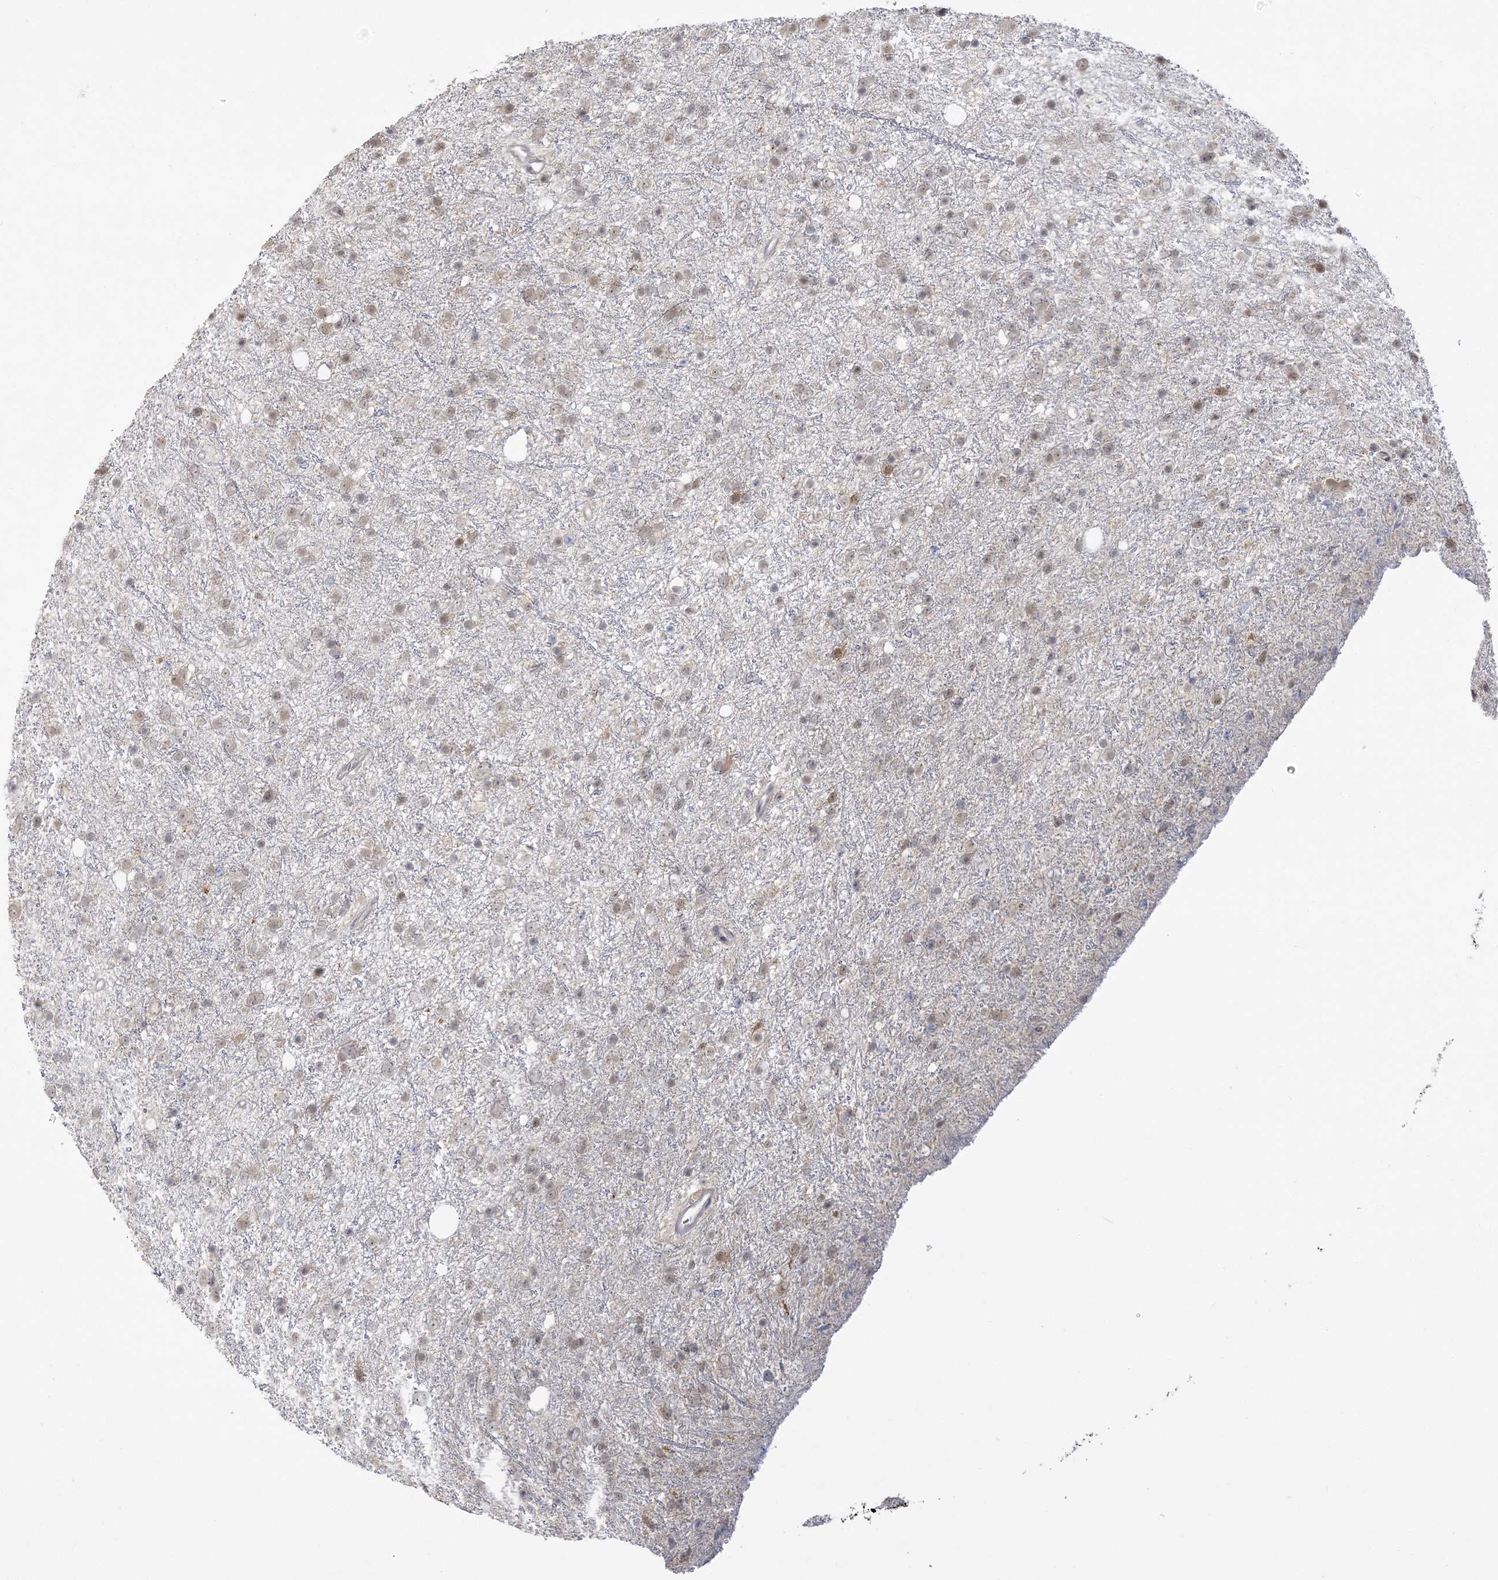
{"staining": {"intensity": "weak", "quantity": ">75%", "location": "nuclear"}, "tissue": "glioma", "cell_type": "Tumor cells", "image_type": "cancer", "snomed": [{"axis": "morphology", "description": "Glioma, malignant, Low grade"}, {"axis": "topography", "description": "Cerebral cortex"}], "caption": "Approximately >75% of tumor cells in human glioma demonstrate weak nuclear protein positivity as visualized by brown immunohistochemical staining.", "gene": "ANKS1A", "patient": {"sex": "female", "age": 39}}